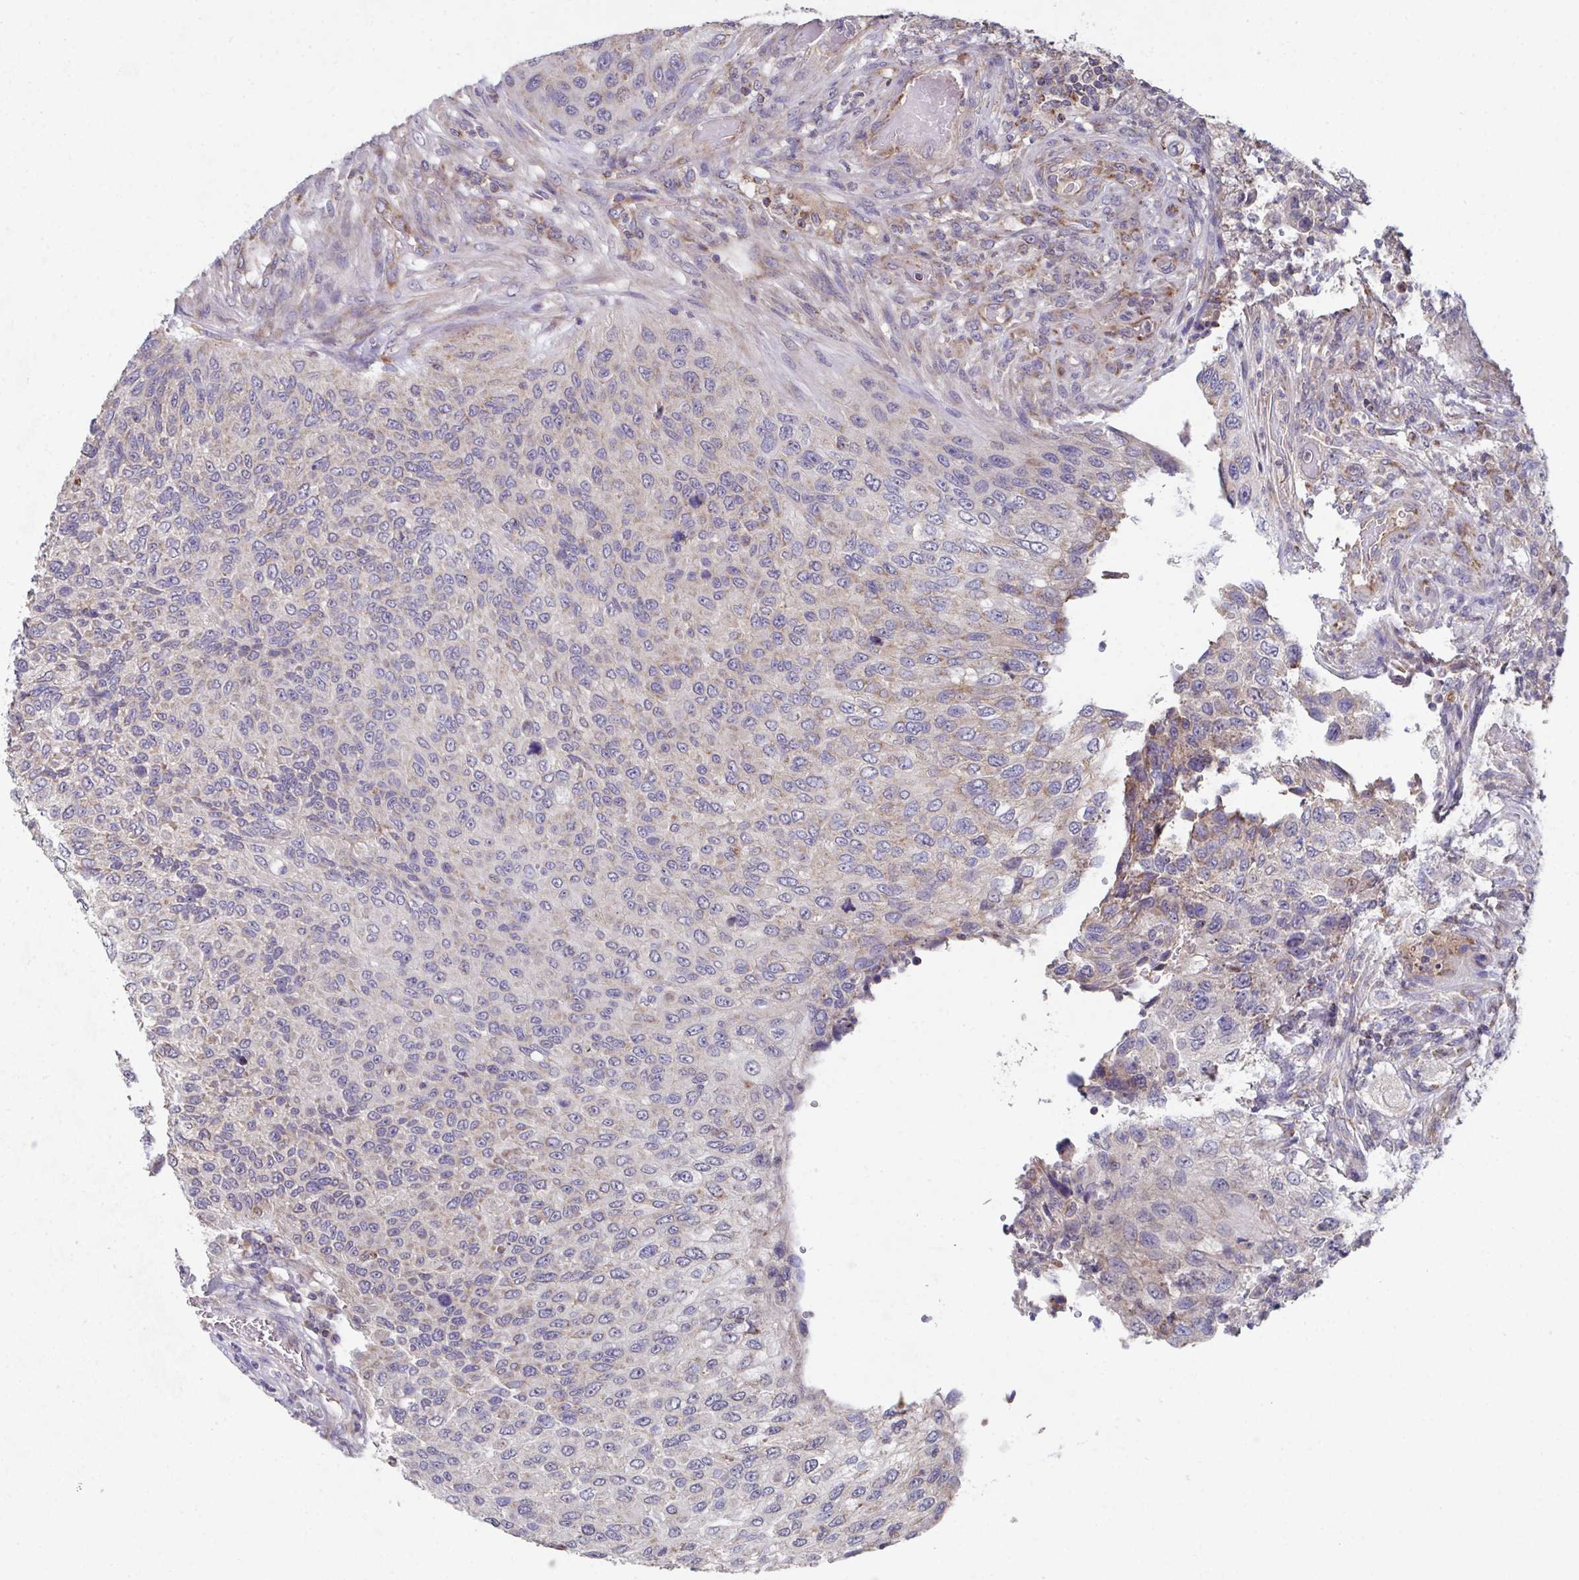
{"staining": {"intensity": "negative", "quantity": "none", "location": "none"}, "tissue": "urothelial cancer", "cell_type": "Tumor cells", "image_type": "cancer", "snomed": [{"axis": "morphology", "description": "Urothelial carcinoma, High grade"}, {"axis": "topography", "description": "Urinary bladder"}], "caption": "This is an IHC histopathology image of high-grade urothelial carcinoma. There is no expression in tumor cells.", "gene": "MT-ND3", "patient": {"sex": "female", "age": 60}}